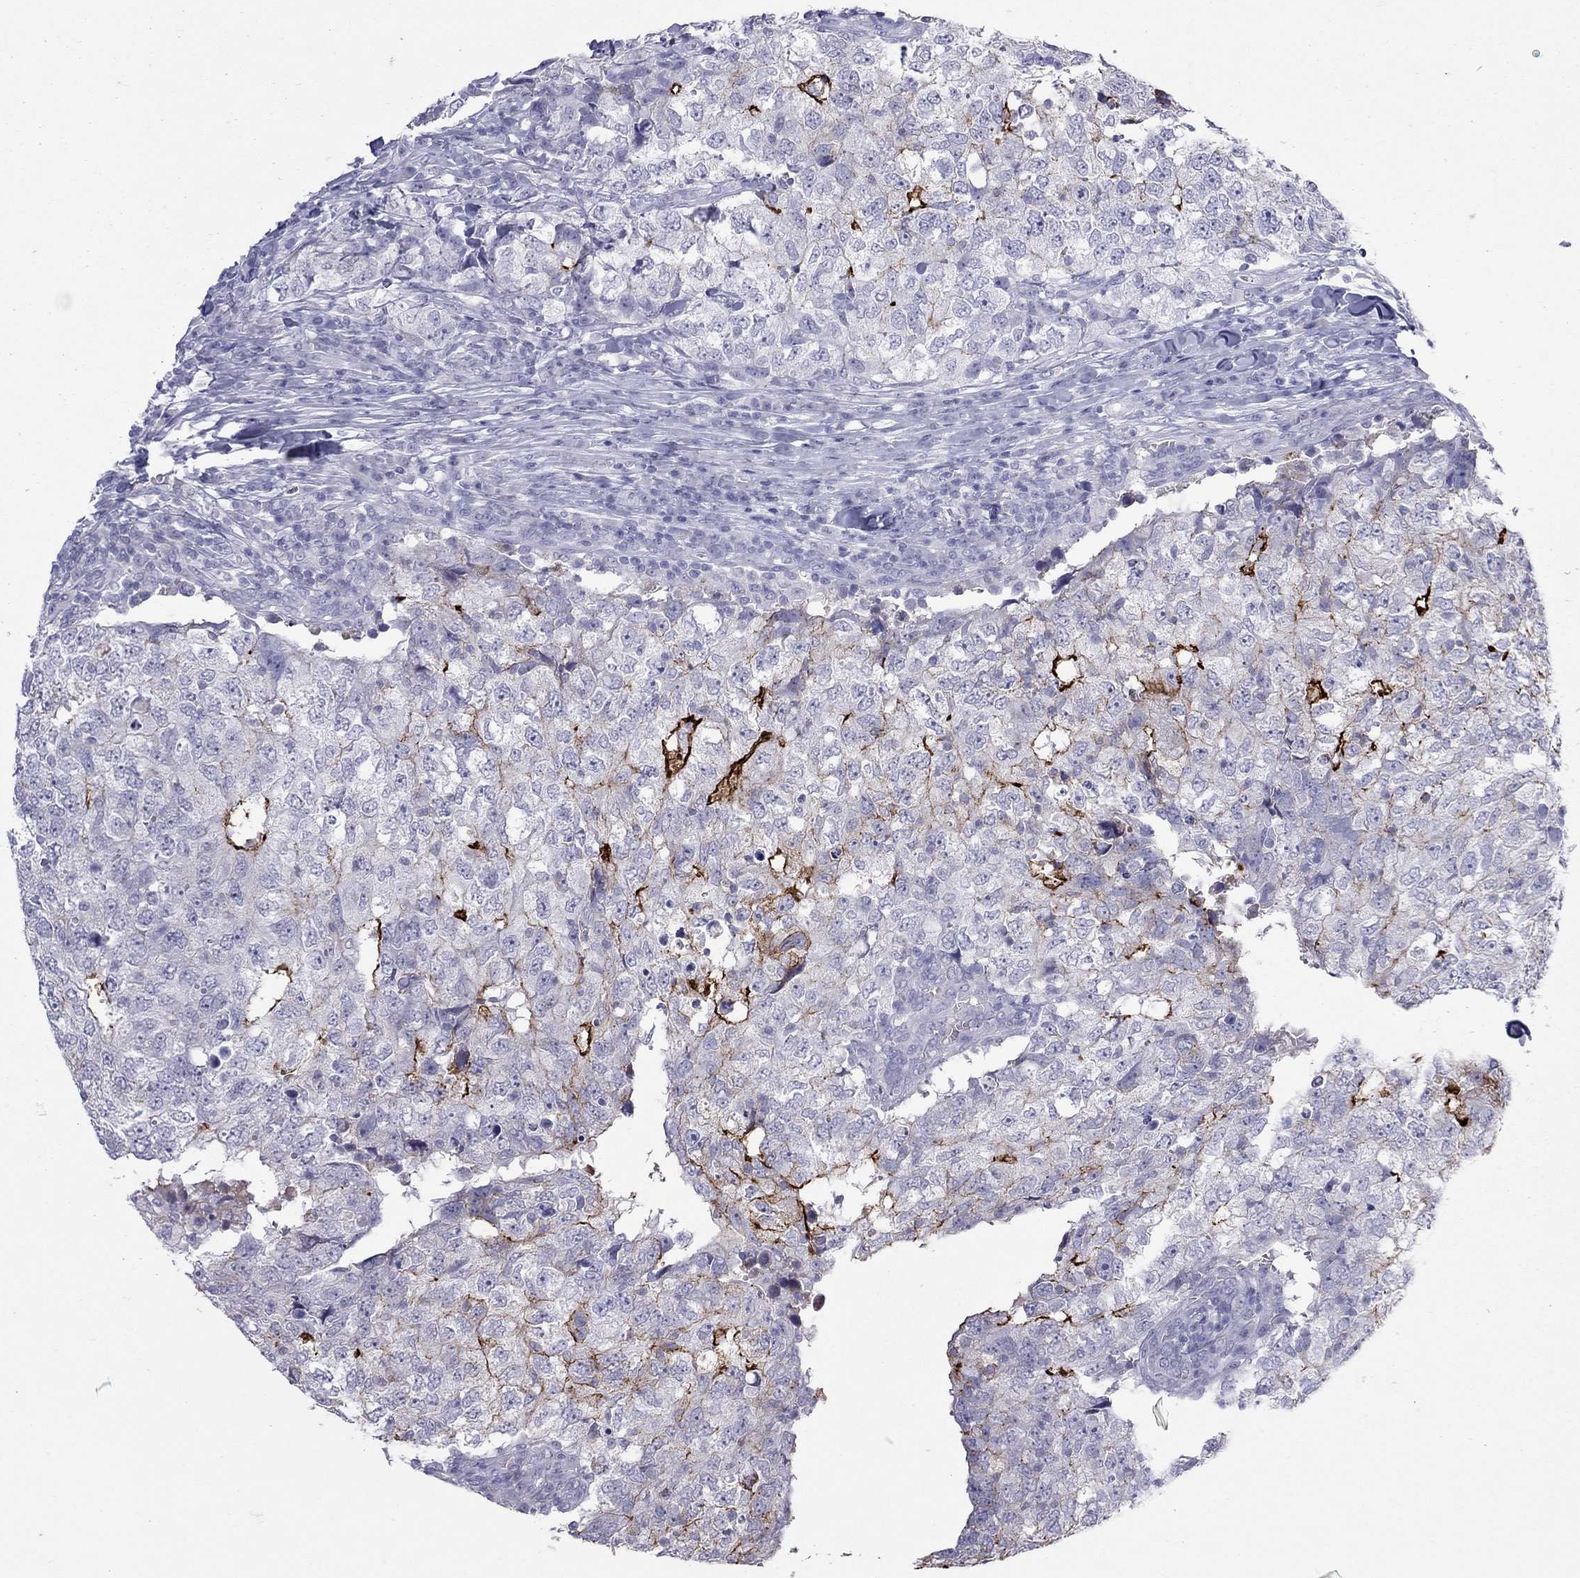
{"staining": {"intensity": "strong", "quantity": "<25%", "location": "cytoplasmic/membranous"}, "tissue": "breast cancer", "cell_type": "Tumor cells", "image_type": "cancer", "snomed": [{"axis": "morphology", "description": "Duct carcinoma"}, {"axis": "topography", "description": "Breast"}], "caption": "Immunohistochemistry (IHC) photomicrograph of human breast intraductal carcinoma stained for a protein (brown), which displays medium levels of strong cytoplasmic/membranous staining in about <25% of tumor cells.", "gene": "MUC16", "patient": {"sex": "female", "age": 30}}